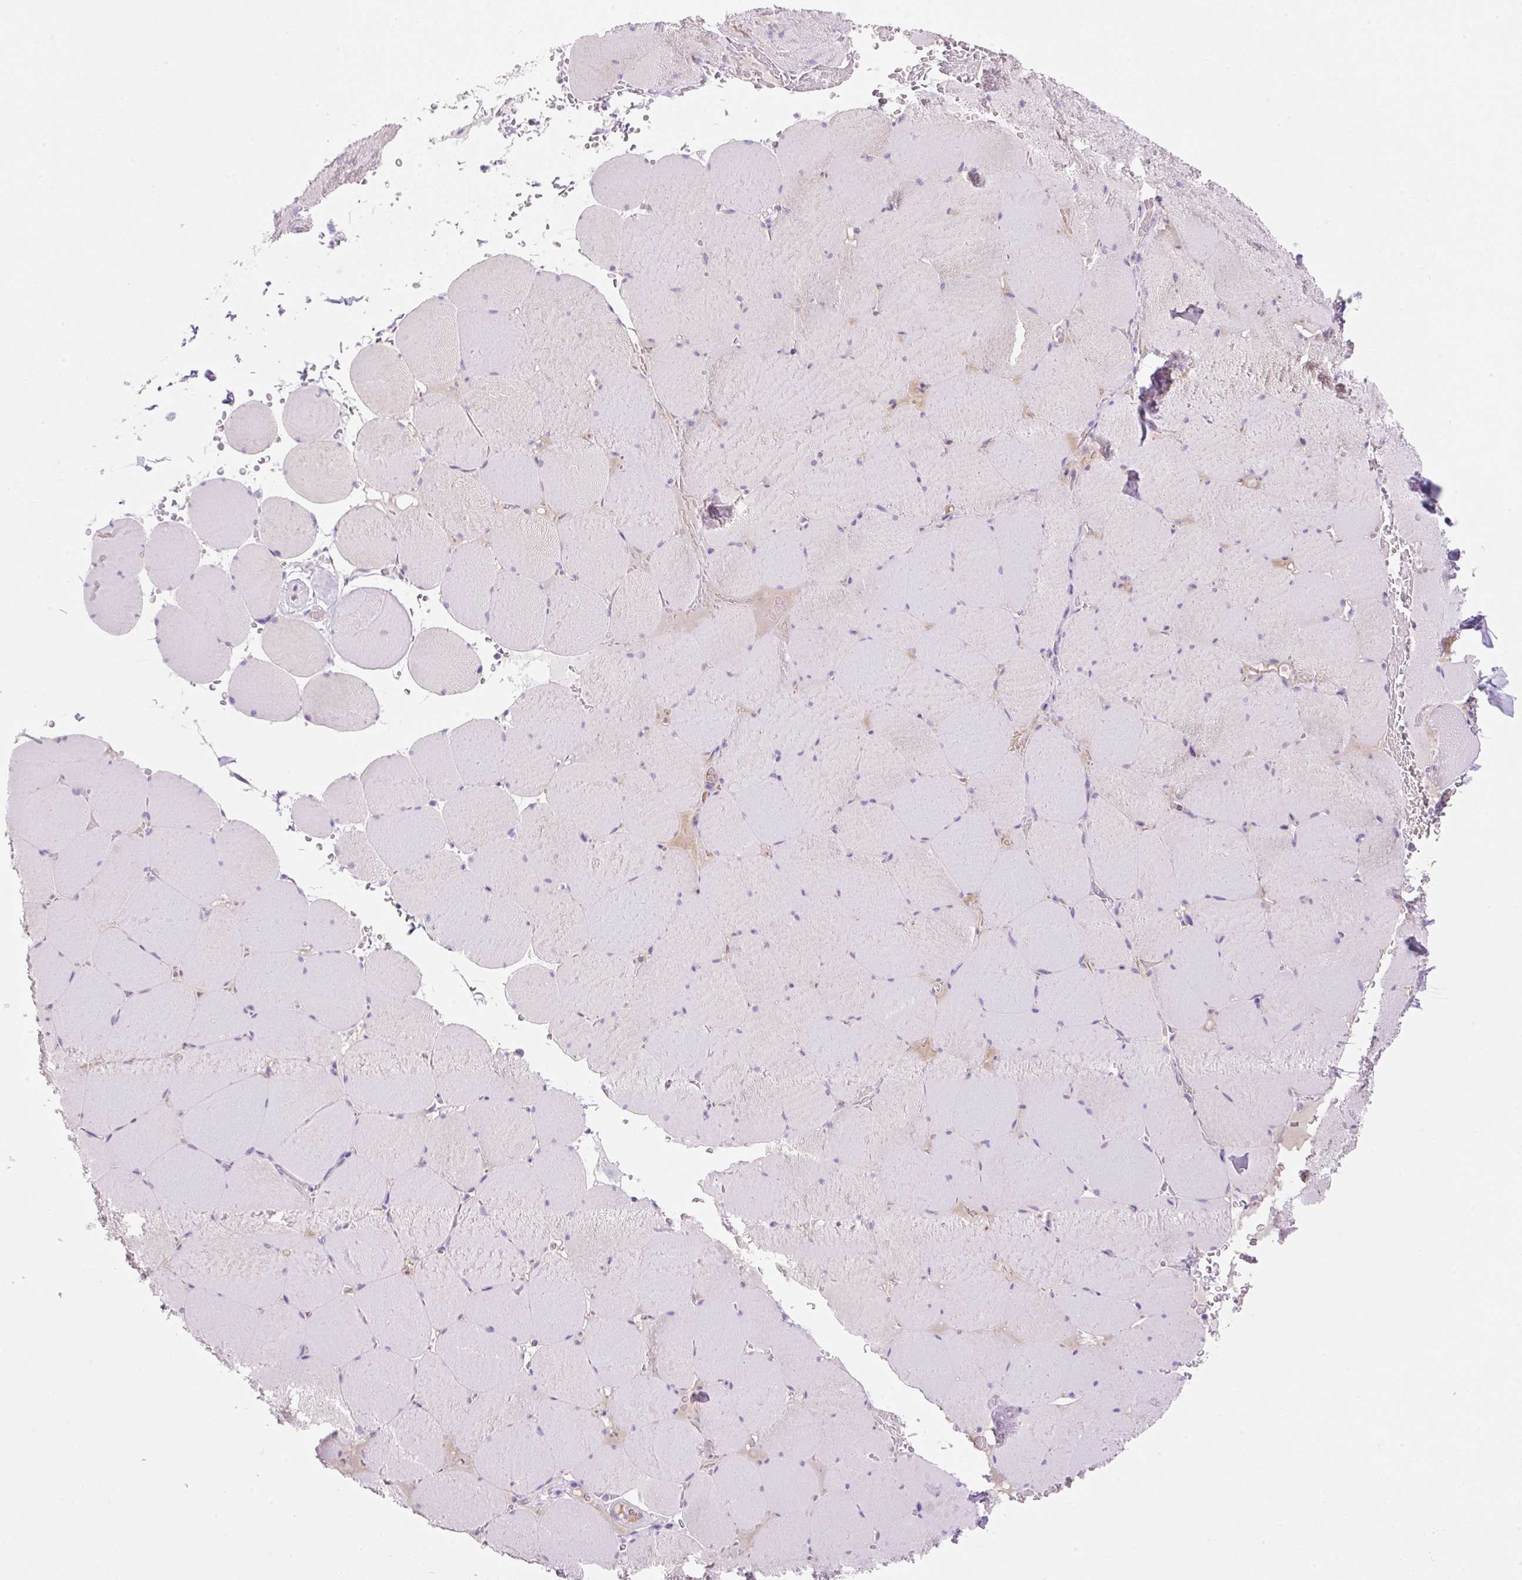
{"staining": {"intensity": "negative", "quantity": "none", "location": "none"}, "tissue": "skeletal muscle", "cell_type": "Myocytes", "image_type": "normal", "snomed": [{"axis": "morphology", "description": "Normal tissue, NOS"}, {"axis": "topography", "description": "Skeletal muscle"}, {"axis": "topography", "description": "Head-Neck"}], "caption": "IHC histopathology image of normal skeletal muscle: skeletal muscle stained with DAB displays no significant protein expression in myocytes.", "gene": "ZNF121", "patient": {"sex": "male", "age": 66}}